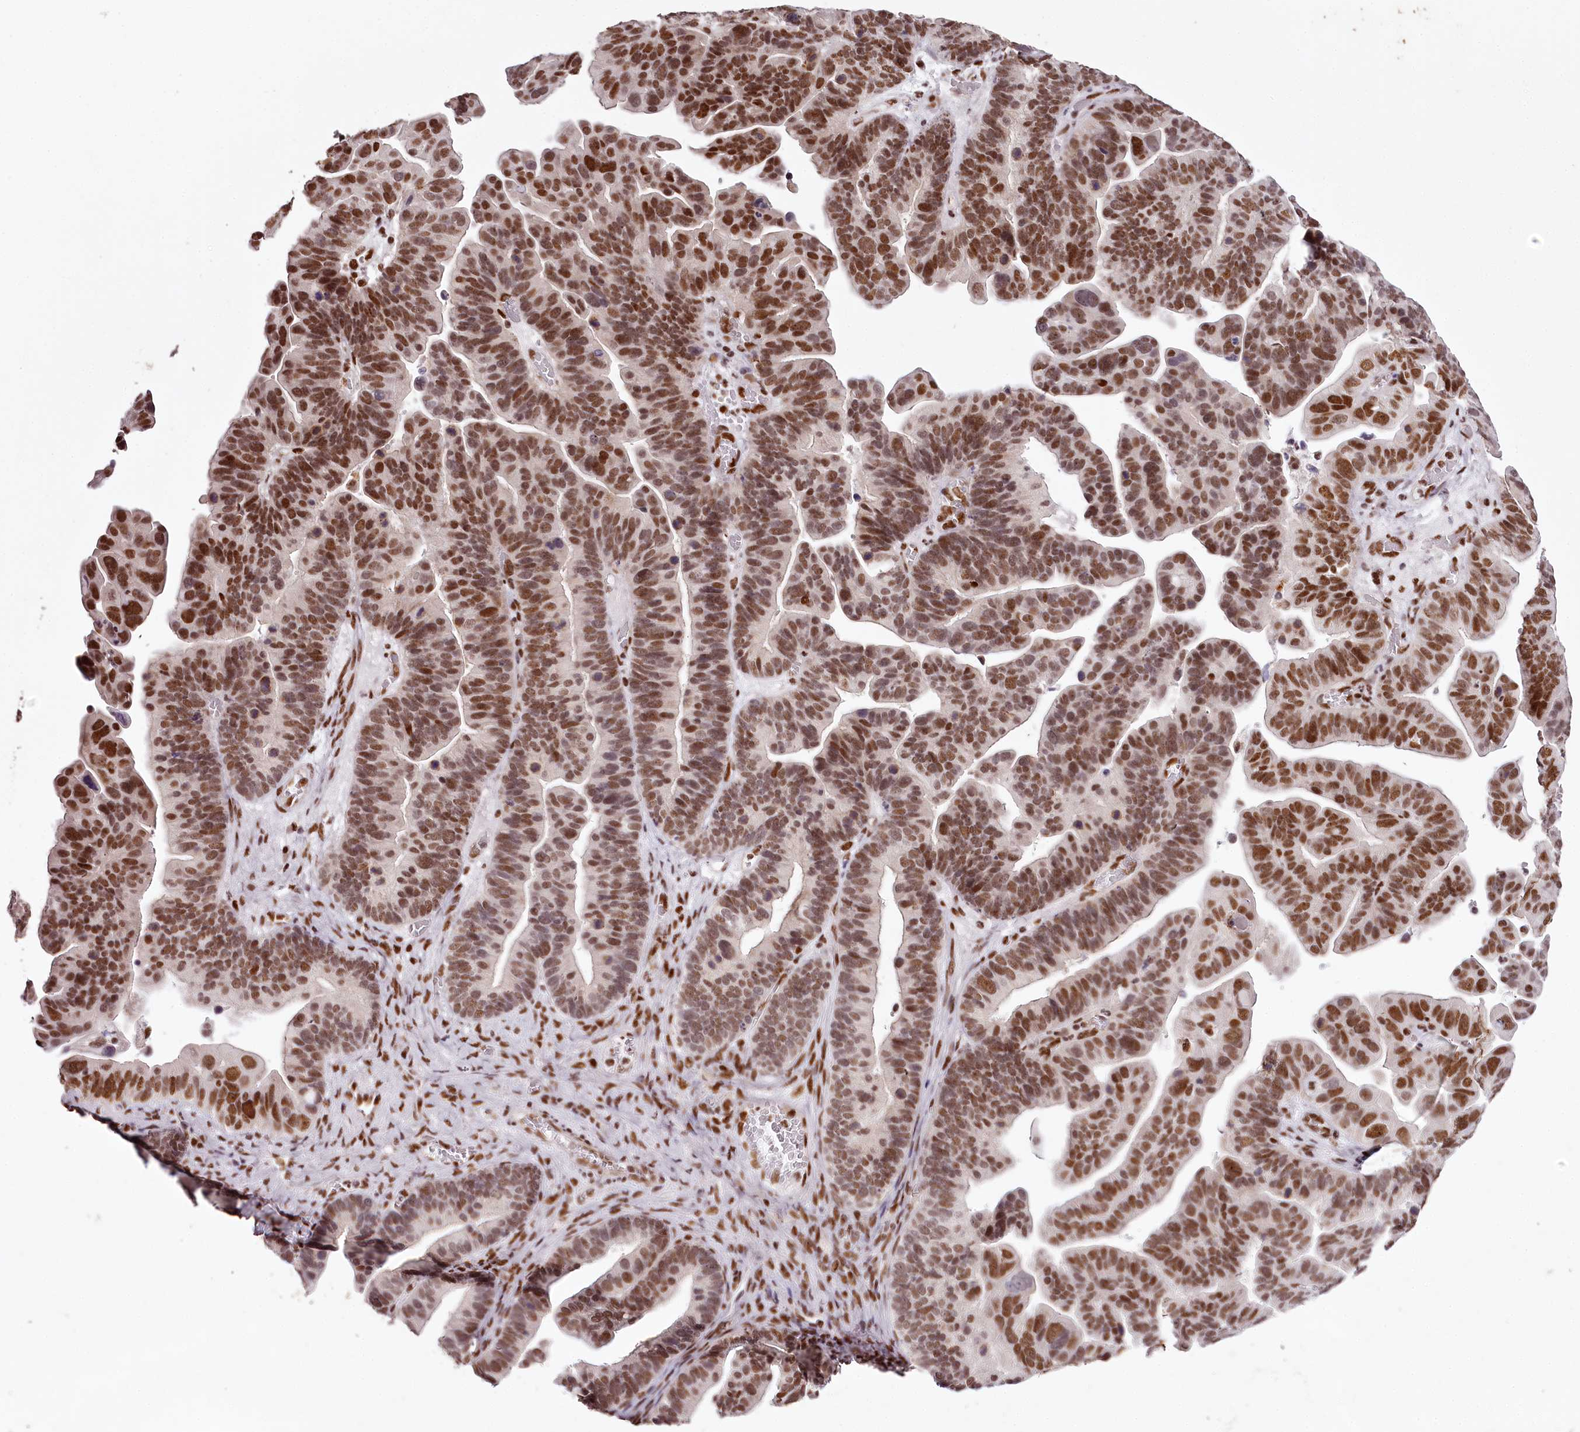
{"staining": {"intensity": "strong", "quantity": ">75%", "location": "nuclear"}, "tissue": "ovarian cancer", "cell_type": "Tumor cells", "image_type": "cancer", "snomed": [{"axis": "morphology", "description": "Cystadenocarcinoma, serous, NOS"}, {"axis": "topography", "description": "Ovary"}], "caption": "Tumor cells show strong nuclear staining in about >75% of cells in ovarian cancer (serous cystadenocarcinoma).", "gene": "PSPC1", "patient": {"sex": "female", "age": 56}}